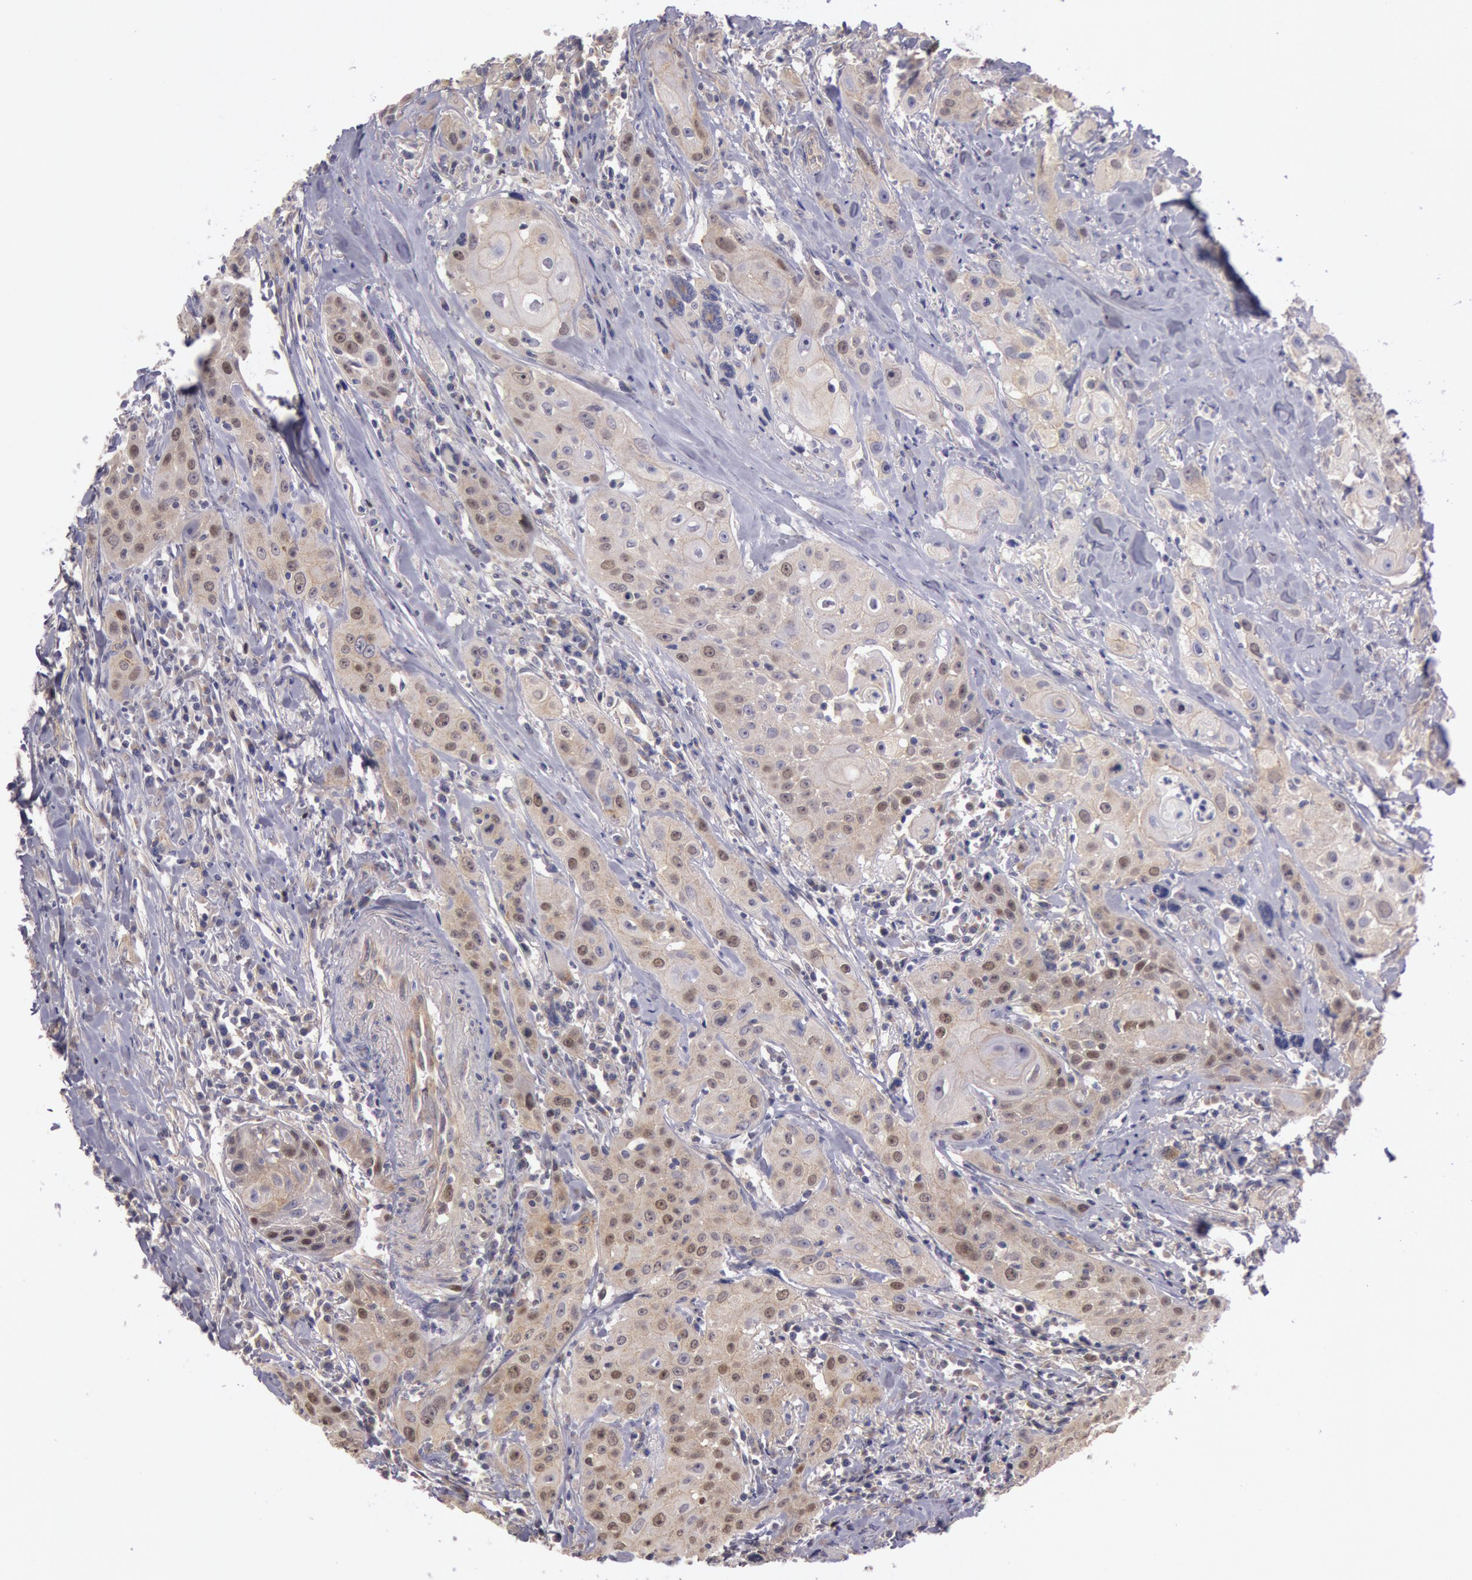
{"staining": {"intensity": "negative", "quantity": "none", "location": "none"}, "tissue": "head and neck cancer", "cell_type": "Tumor cells", "image_type": "cancer", "snomed": [{"axis": "morphology", "description": "Squamous cell carcinoma, NOS"}, {"axis": "topography", "description": "Oral tissue"}, {"axis": "topography", "description": "Head-Neck"}], "caption": "Immunohistochemistry (IHC) micrograph of human squamous cell carcinoma (head and neck) stained for a protein (brown), which exhibits no positivity in tumor cells.", "gene": "AMOTL1", "patient": {"sex": "female", "age": 82}}